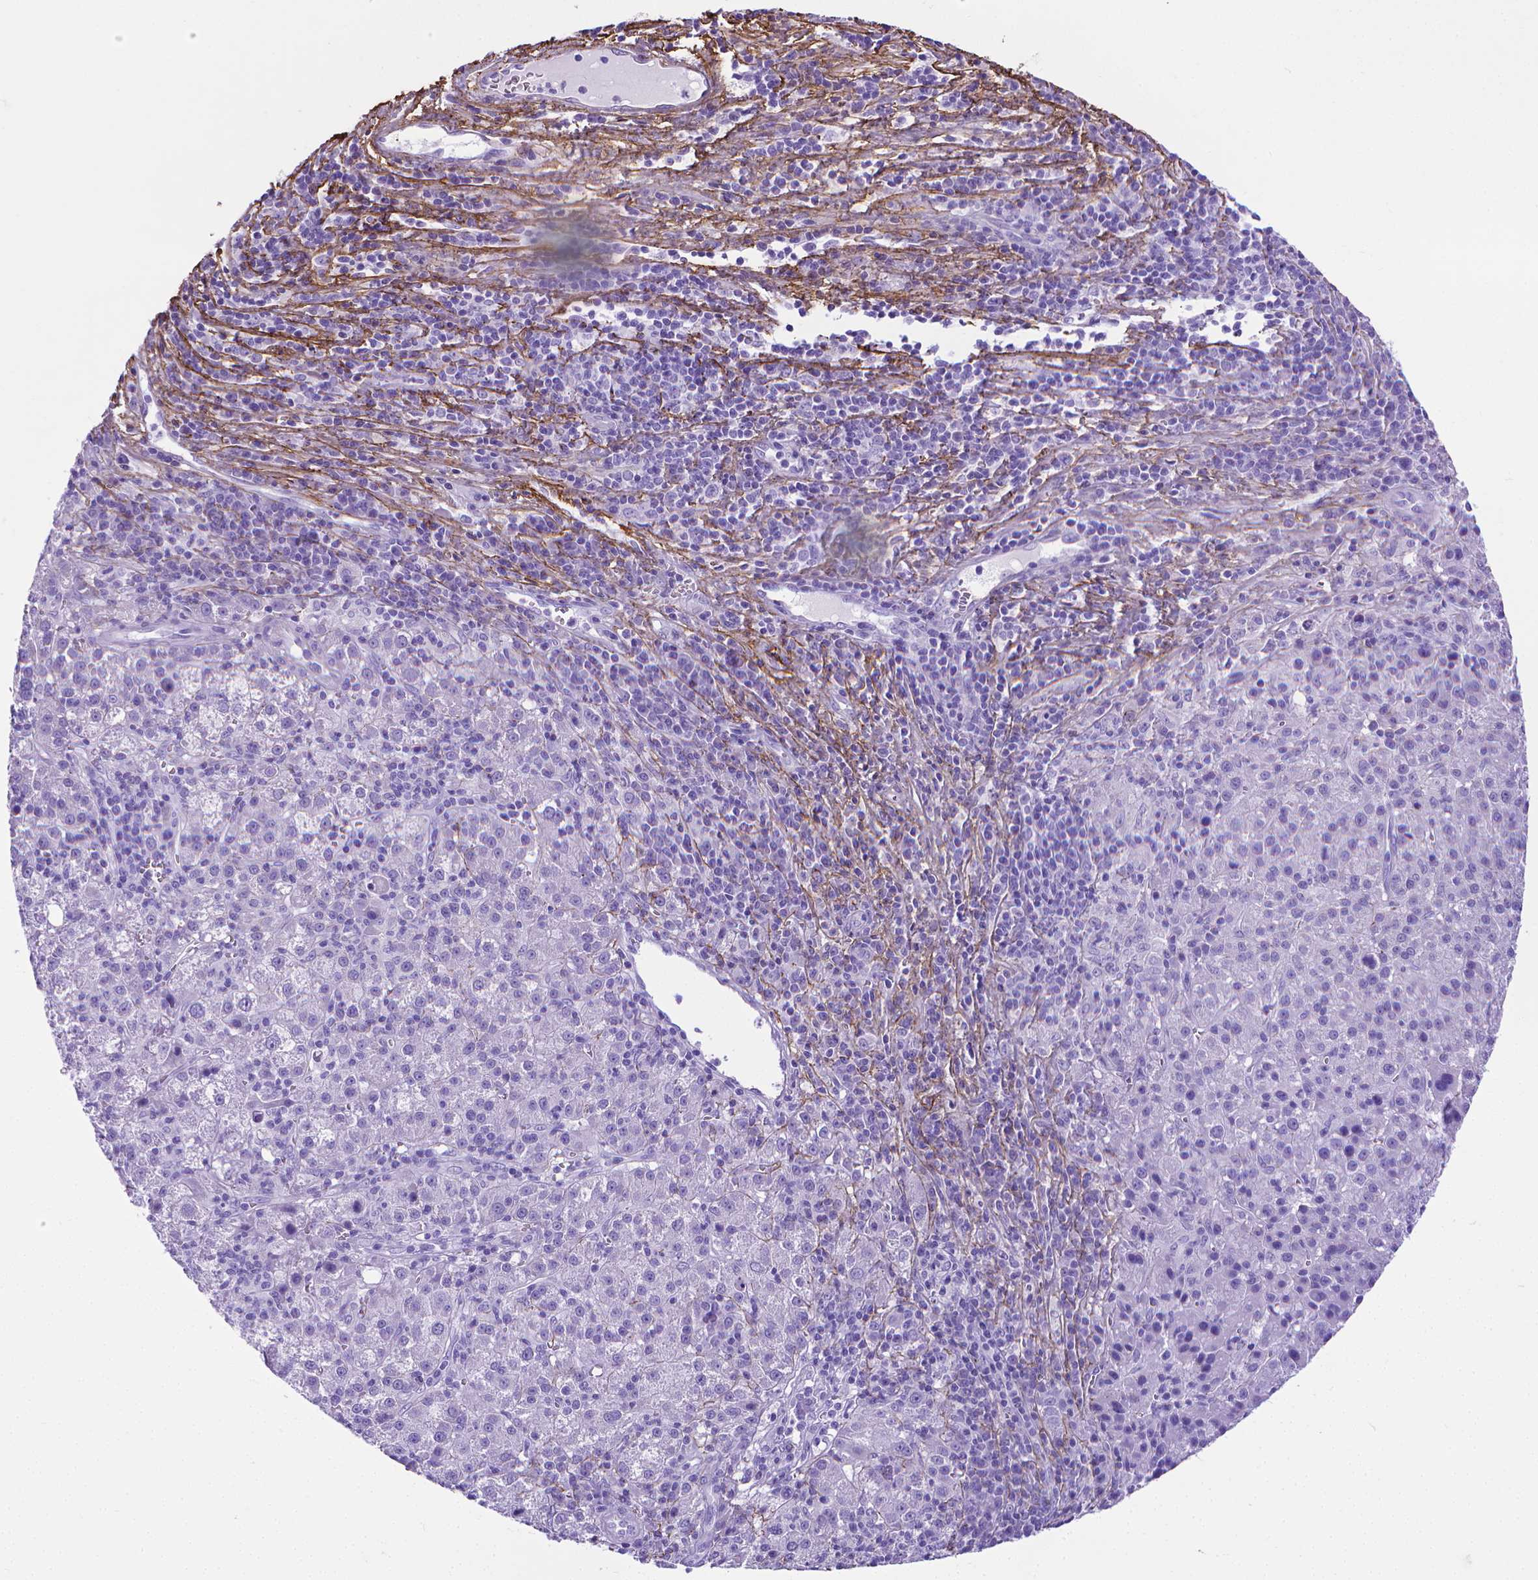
{"staining": {"intensity": "negative", "quantity": "none", "location": "none"}, "tissue": "liver cancer", "cell_type": "Tumor cells", "image_type": "cancer", "snomed": [{"axis": "morphology", "description": "Carcinoma, Hepatocellular, NOS"}, {"axis": "topography", "description": "Liver"}], "caption": "Immunohistochemical staining of human hepatocellular carcinoma (liver) demonstrates no significant expression in tumor cells.", "gene": "MFAP2", "patient": {"sex": "female", "age": 60}}